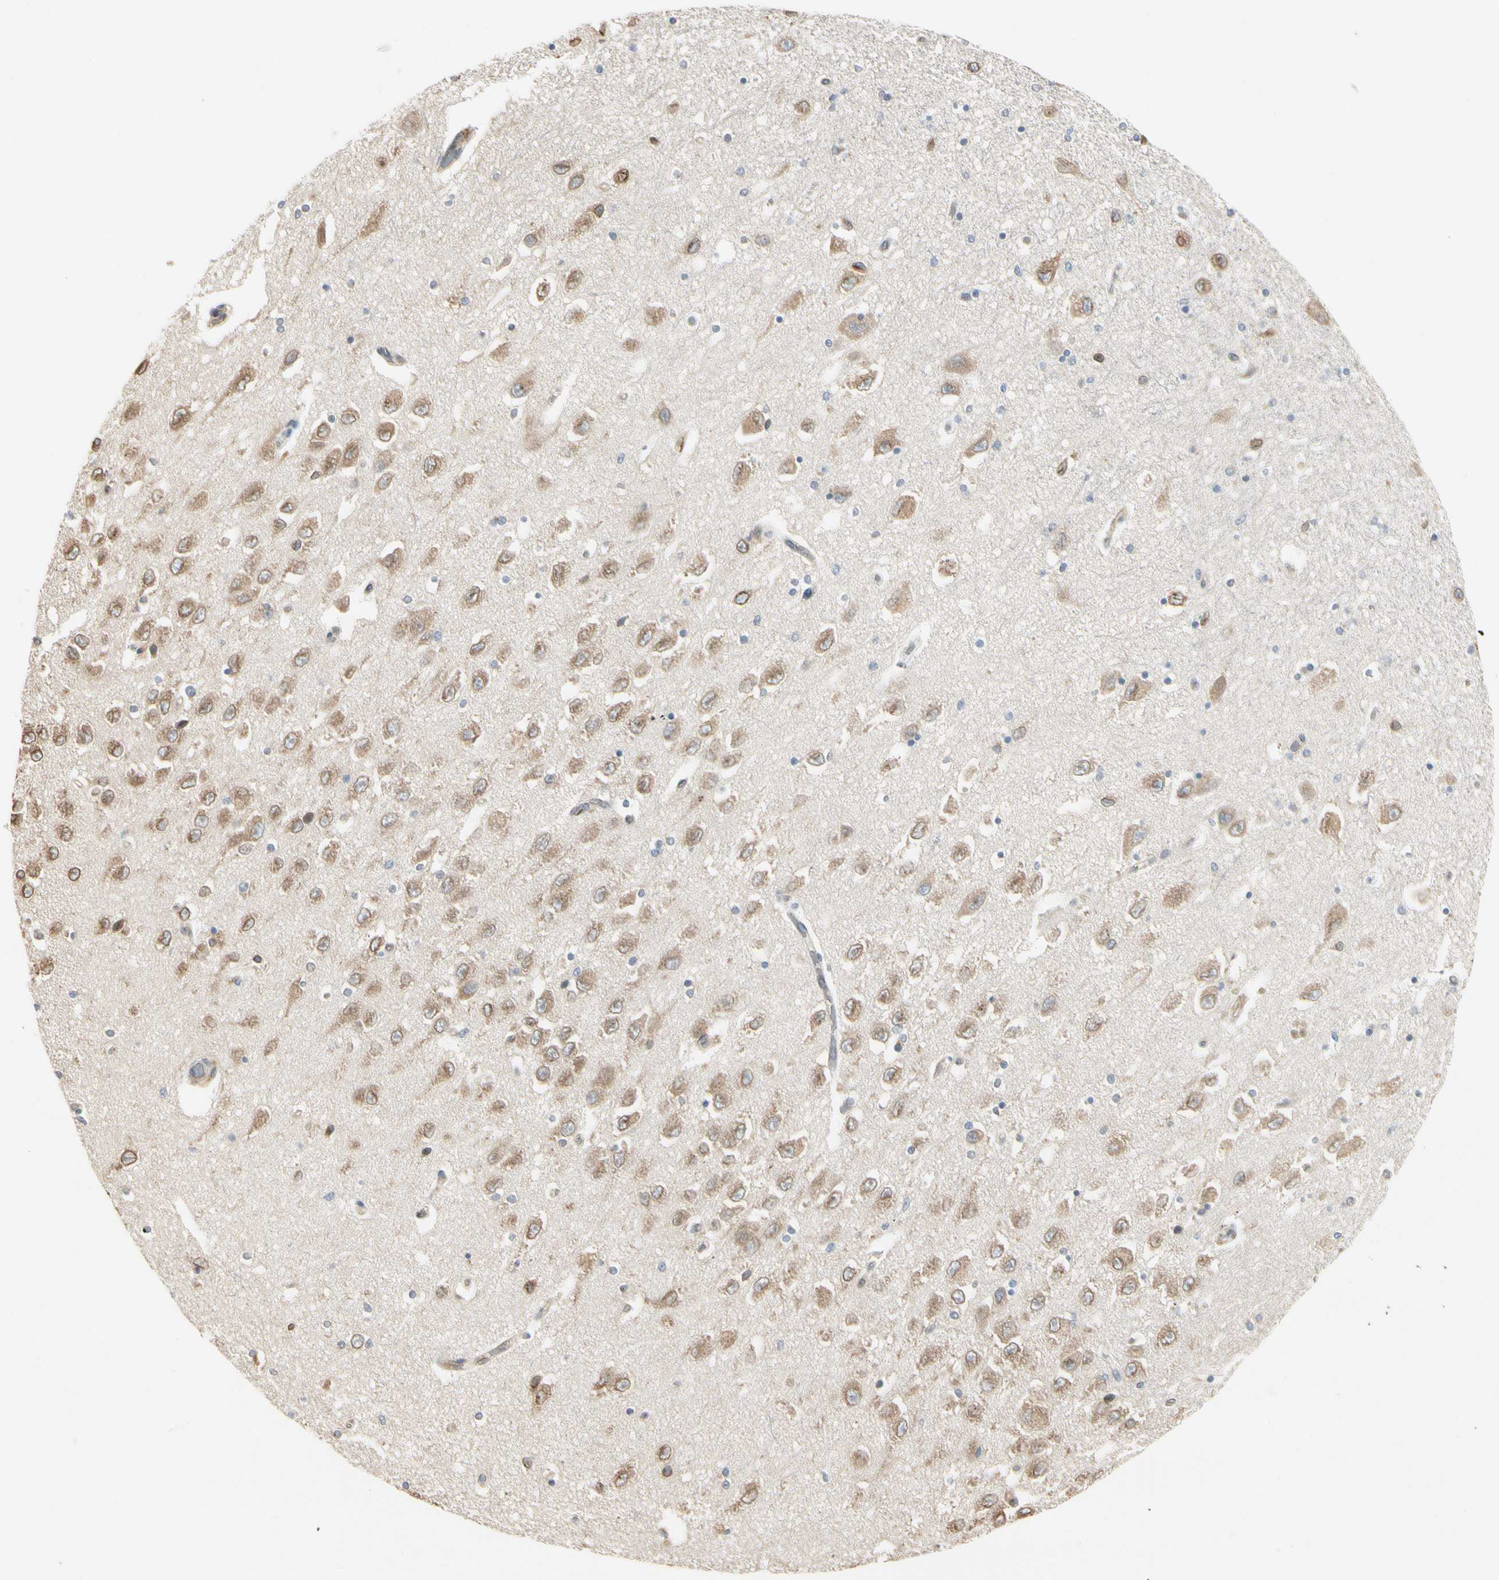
{"staining": {"intensity": "negative", "quantity": "none", "location": "none"}, "tissue": "hippocampus", "cell_type": "Glial cells", "image_type": "normal", "snomed": [{"axis": "morphology", "description": "Normal tissue, NOS"}, {"axis": "topography", "description": "Hippocampus"}], "caption": "IHC micrograph of benign hippocampus stained for a protein (brown), which displays no staining in glial cells.", "gene": "NUCB2", "patient": {"sex": "female", "age": 54}}